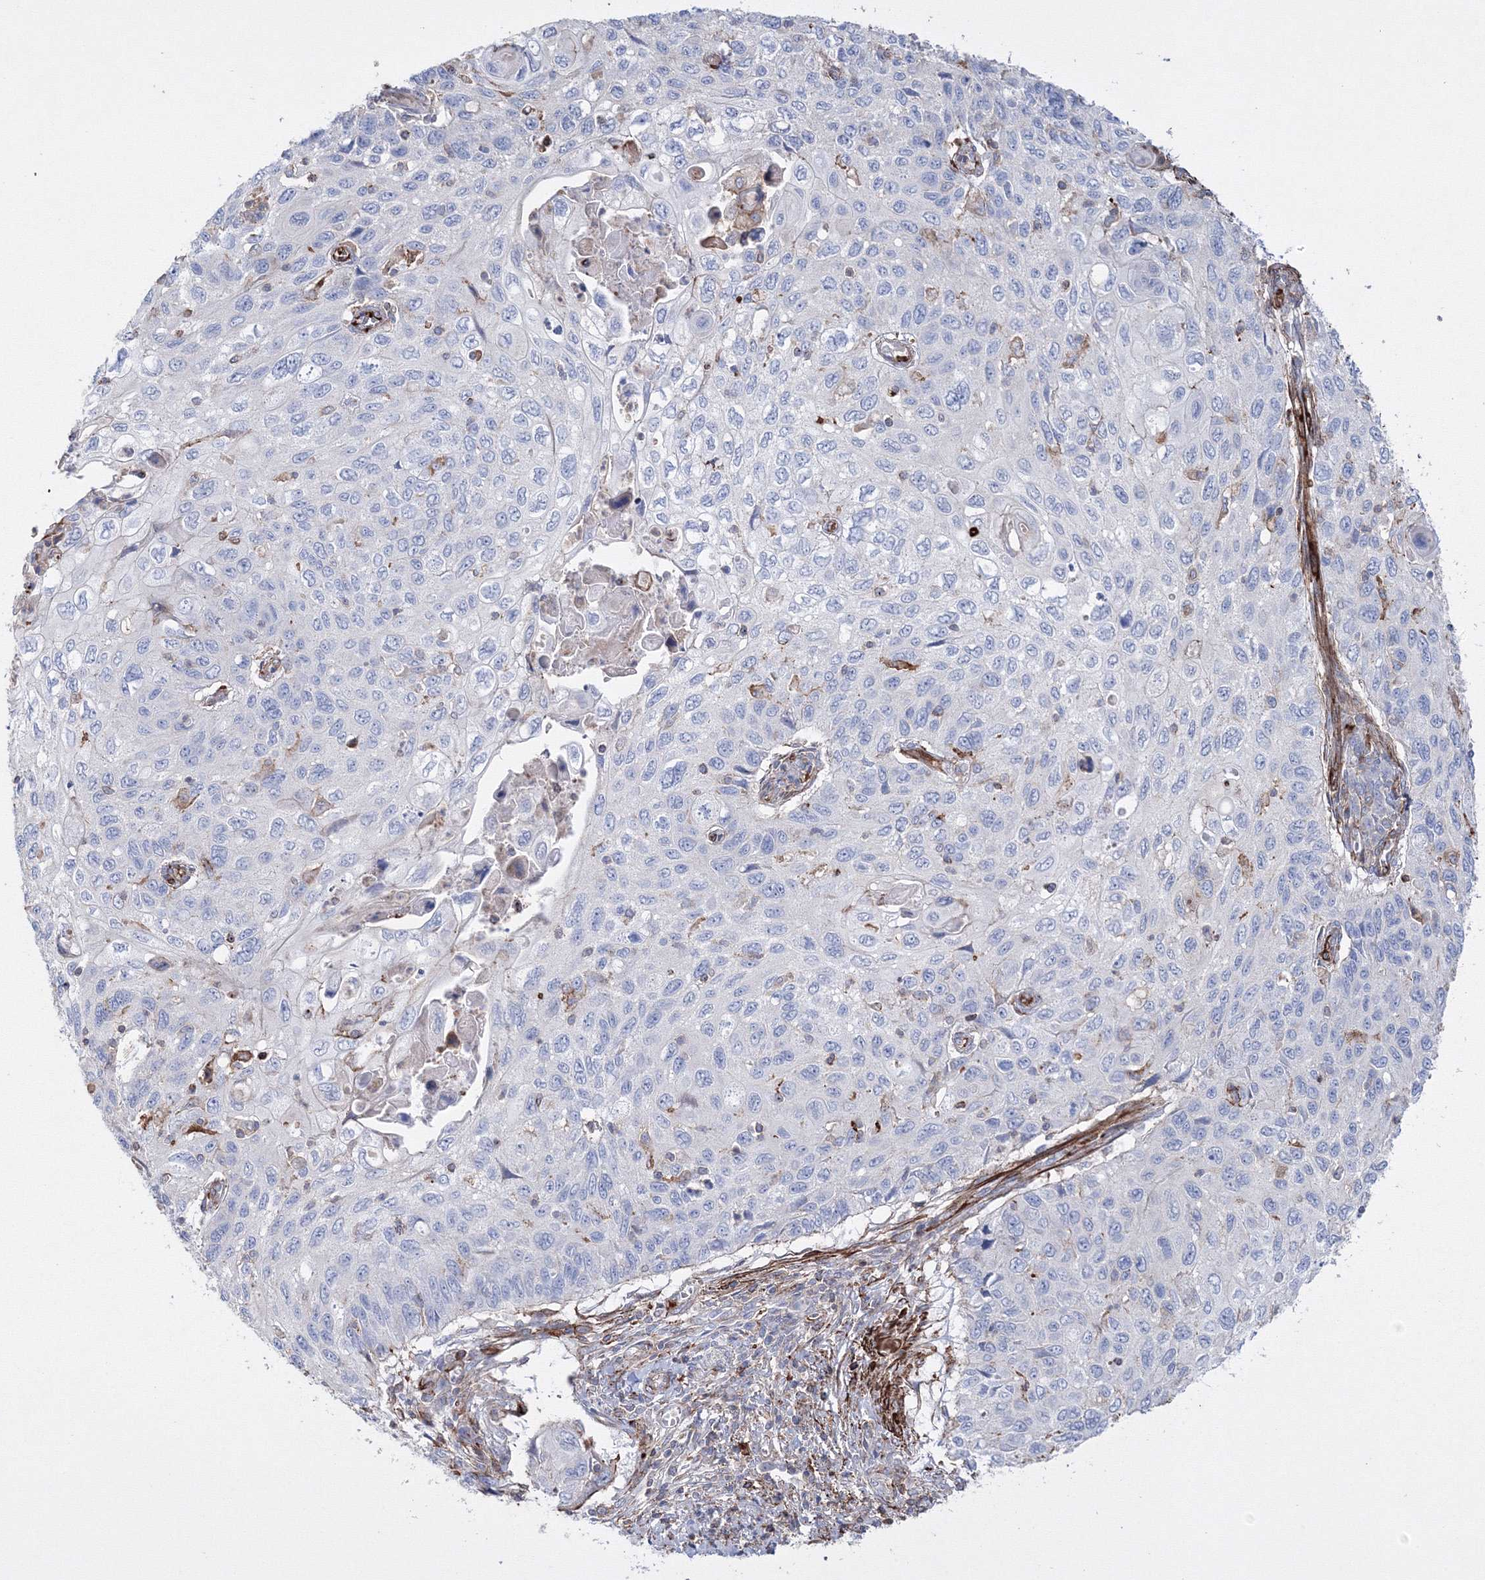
{"staining": {"intensity": "negative", "quantity": "none", "location": "none"}, "tissue": "cervical cancer", "cell_type": "Tumor cells", "image_type": "cancer", "snomed": [{"axis": "morphology", "description": "Squamous cell carcinoma, NOS"}, {"axis": "topography", "description": "Cervix"}], "caption": "Cervical squamous cell carcinoma was stained to show a protein in brown. There is no significant positivity in tumor cells. (Immunohistochemistry, brightfield microscopy, high magnification).", "gene": "GPR82", "patient": {"sex": "female", "age": 70}}